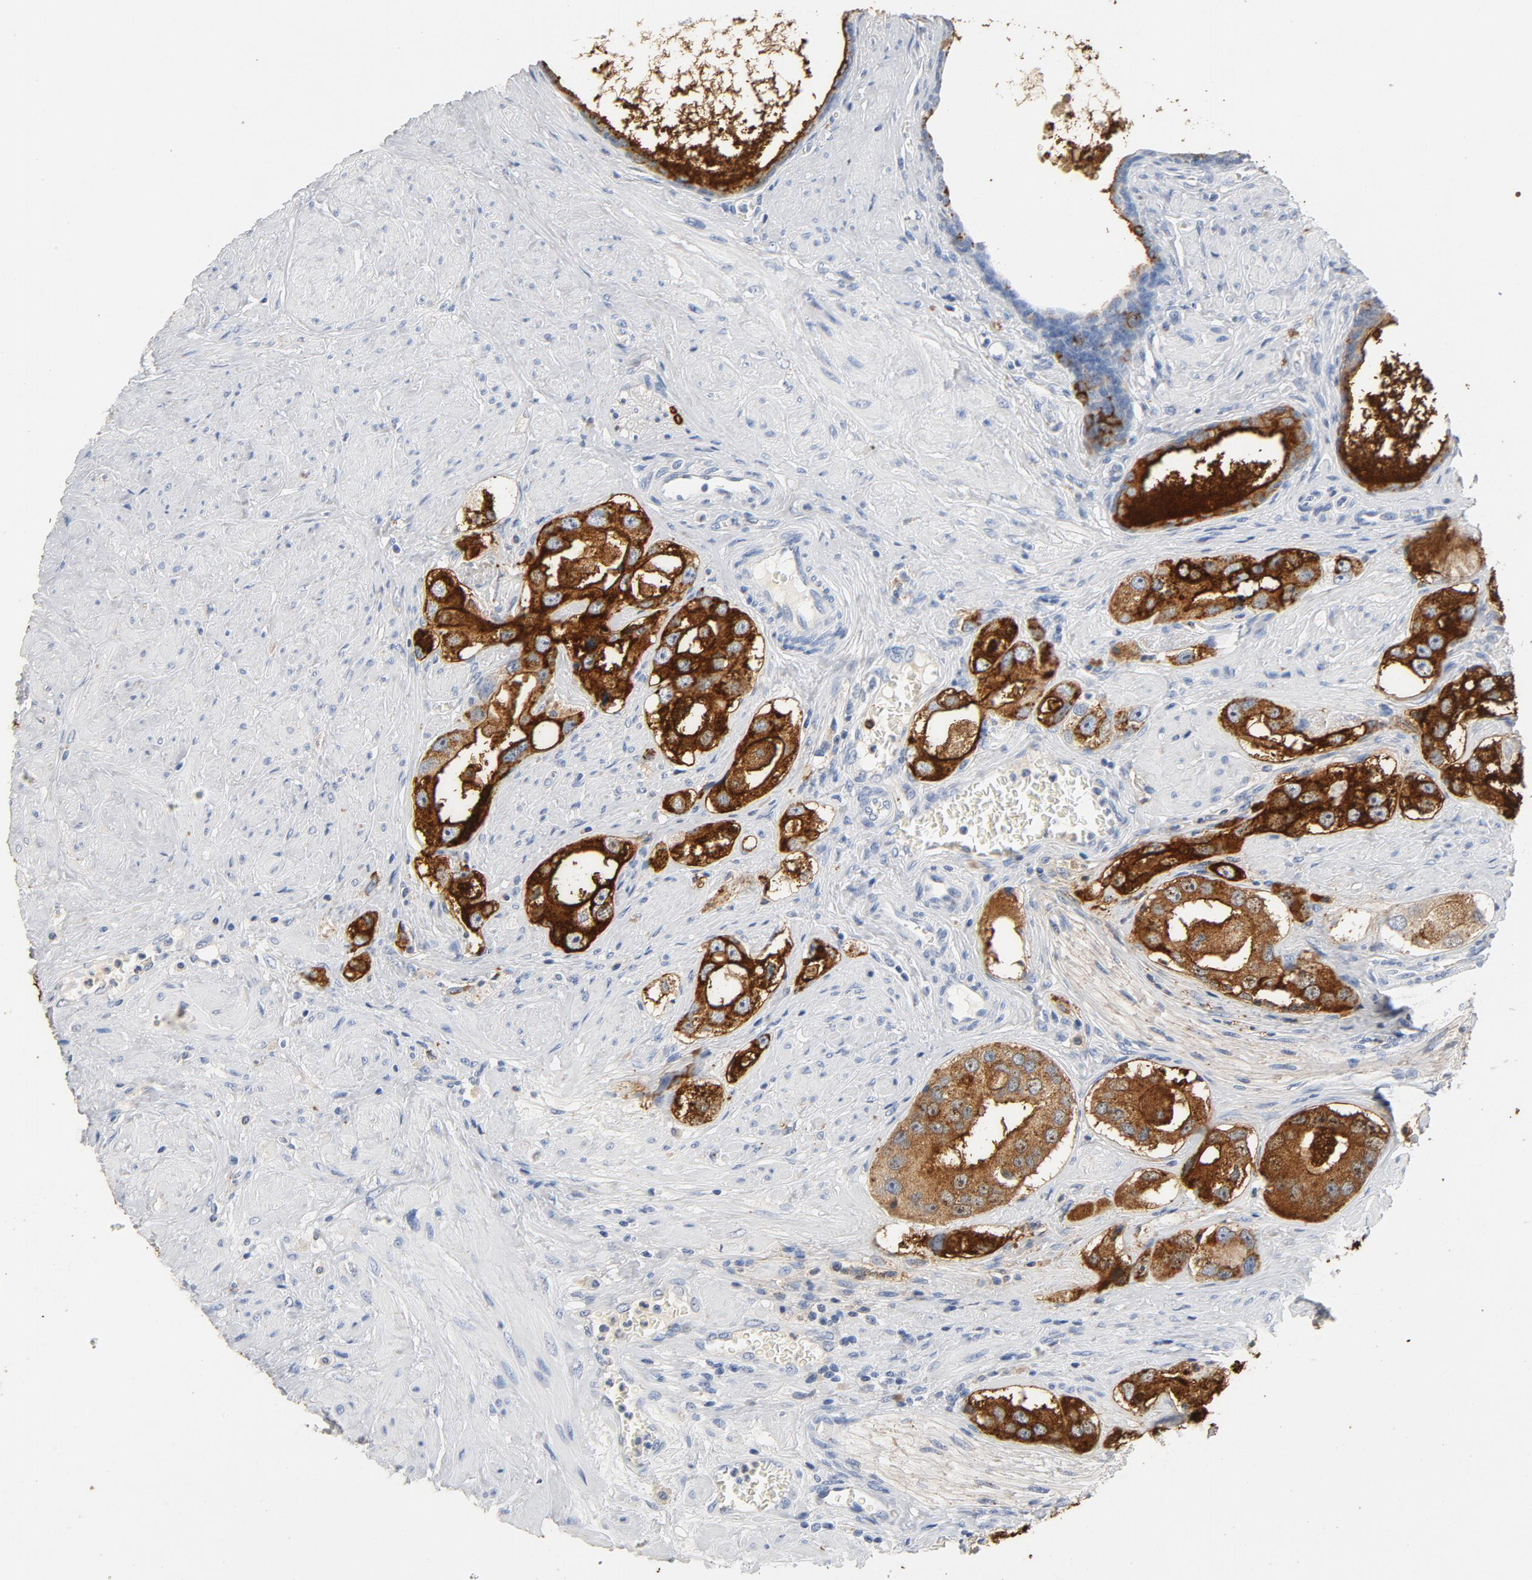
{"staining": {"intensity": "strong", "quantity": ">75%", "location": "cytoplasmic/membranous"}, "tissue": "prostate cancer", "cell_type": "Tumor cells", "image_type": "cancer", "snomed": [{"axis": "morphology", "description": "Adenocarcinoma, High grade"}, {"axis": "topography", "description": "Prostate"}], "caption": "Protein staining by immunohistochemistry (IHC) displays strong cytoplasmic/membranous staining in approximately >75% of tumor cells in adenocarcinoma (high-grade) (prostate). (brown staining indicates protein expression, while blue staining denotes nuclei).", "gene": "PTPRB", "patient": {"sex": "male", "age": 63}}